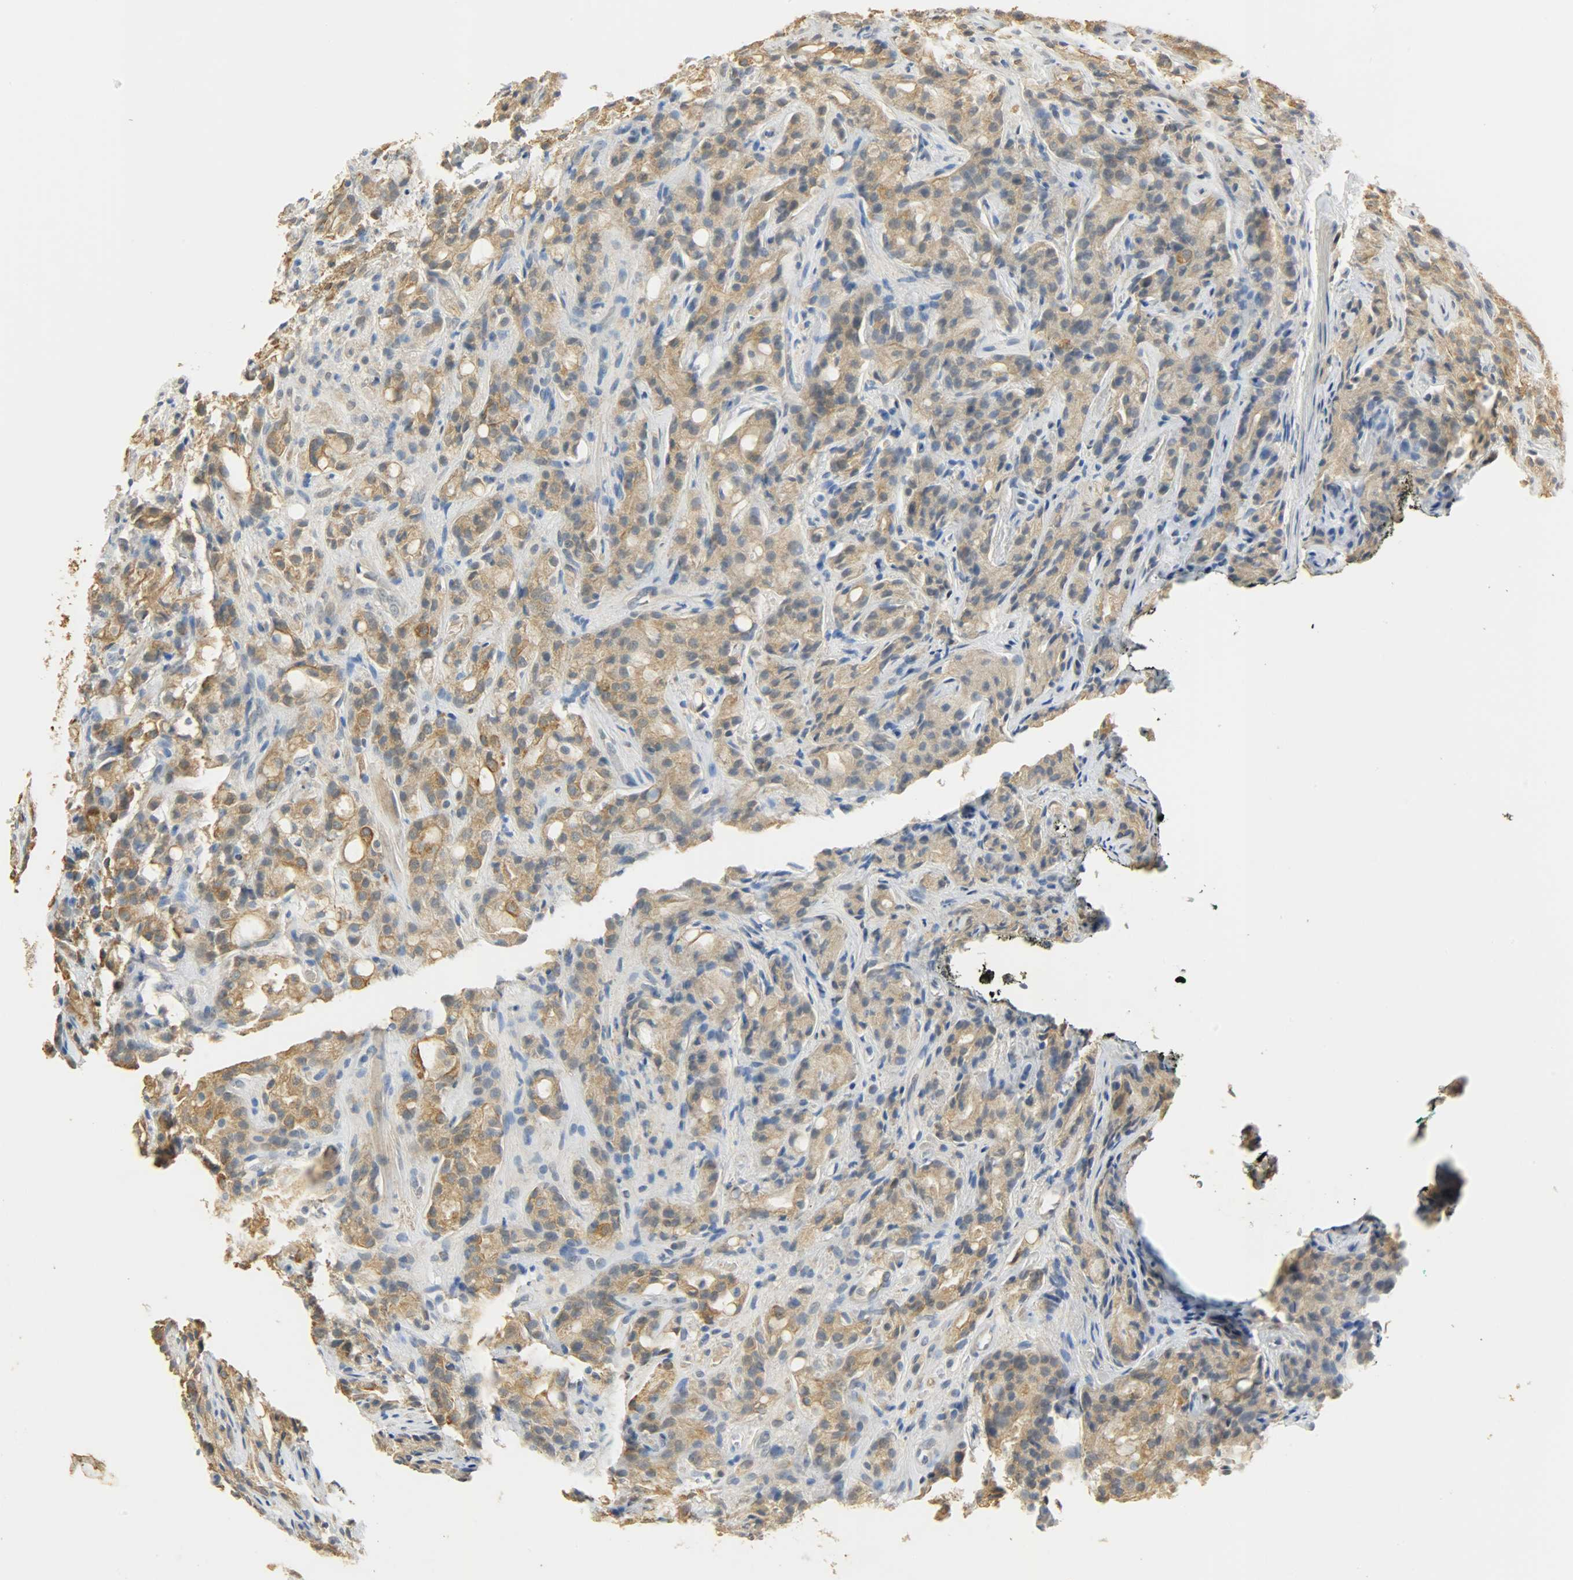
{"staining": {"intensity": "moderate", "quantity": ">75%", "location": "cytoplasmic/membranous"}, "tissue": "prostate cancer", "cell_type": "Tumor cells", "image_type": "cancer", "snomed": [{"axis": "morphology", "description": "Adenocarcinoma, High grade"}, {"axis": "topography", "description": "Prostate"}], "caption": "A photomicrograph showing moderate cytoplasmic/membranous staining in about >75% of tumor cells in prostate cancer (adenocarcinoma (high-grade)), as visualized by brown immunohistochemical staining.", "gene": "USP13", "patient": {"sex": "male", "age": 72}}